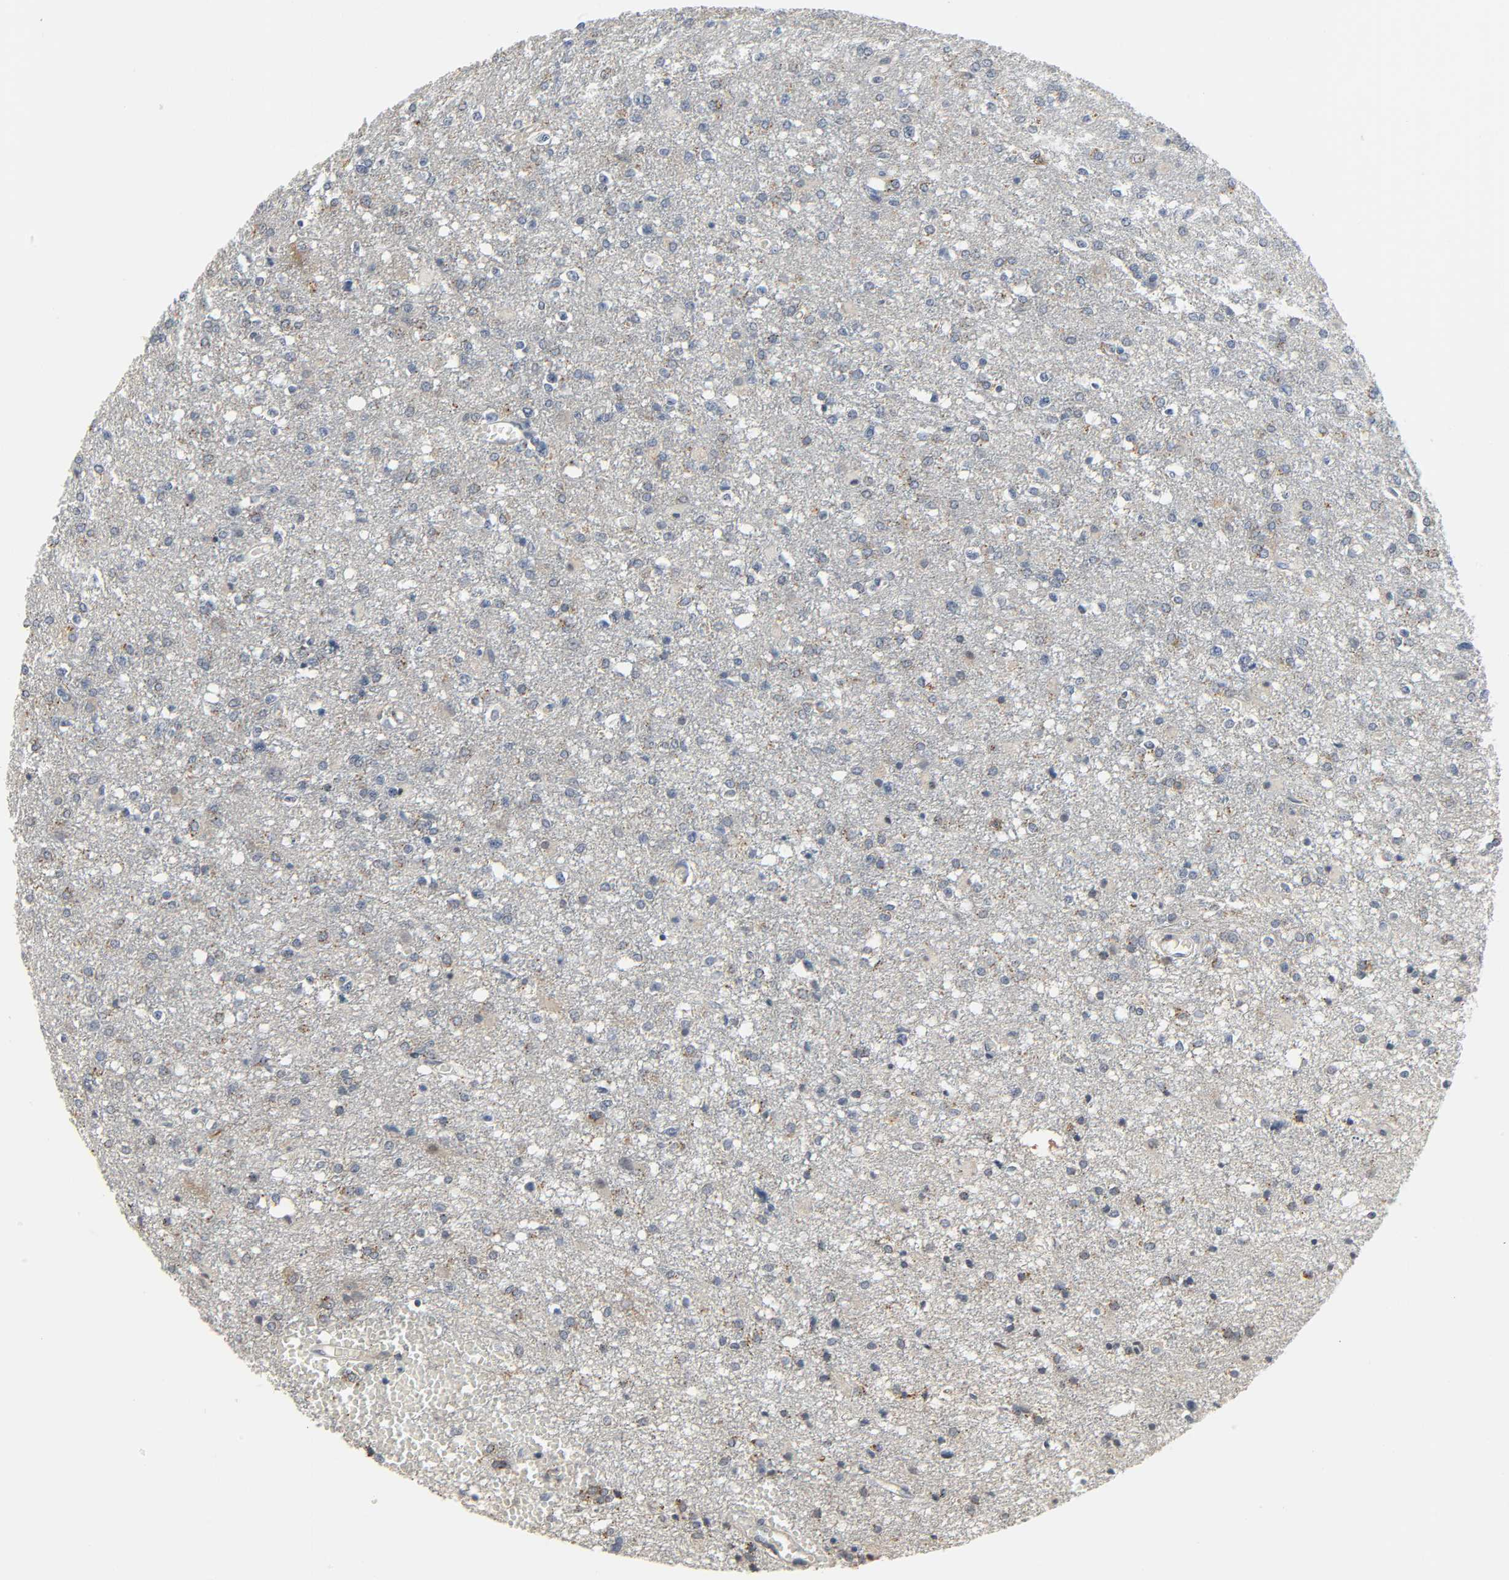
{"staining": {"intensity": "weak", "quantity": "<25%", "location": "cytoplasmic/membranous"}, "tissue": "glioma", "cell_type": "Tumor cells", "image_type": "cancer", "snomed": [{"axis": "morphology", "description": "Glioma, malignant, High grade"}, {"axis": "topography", "description": "Cerebral cortex"}], "caption": "A micrograph of glioma stained for a protein demonstrates no brown staining in tumor cells.", "gene": "CD4", "patient": {"sex": "male", "age": 76}}